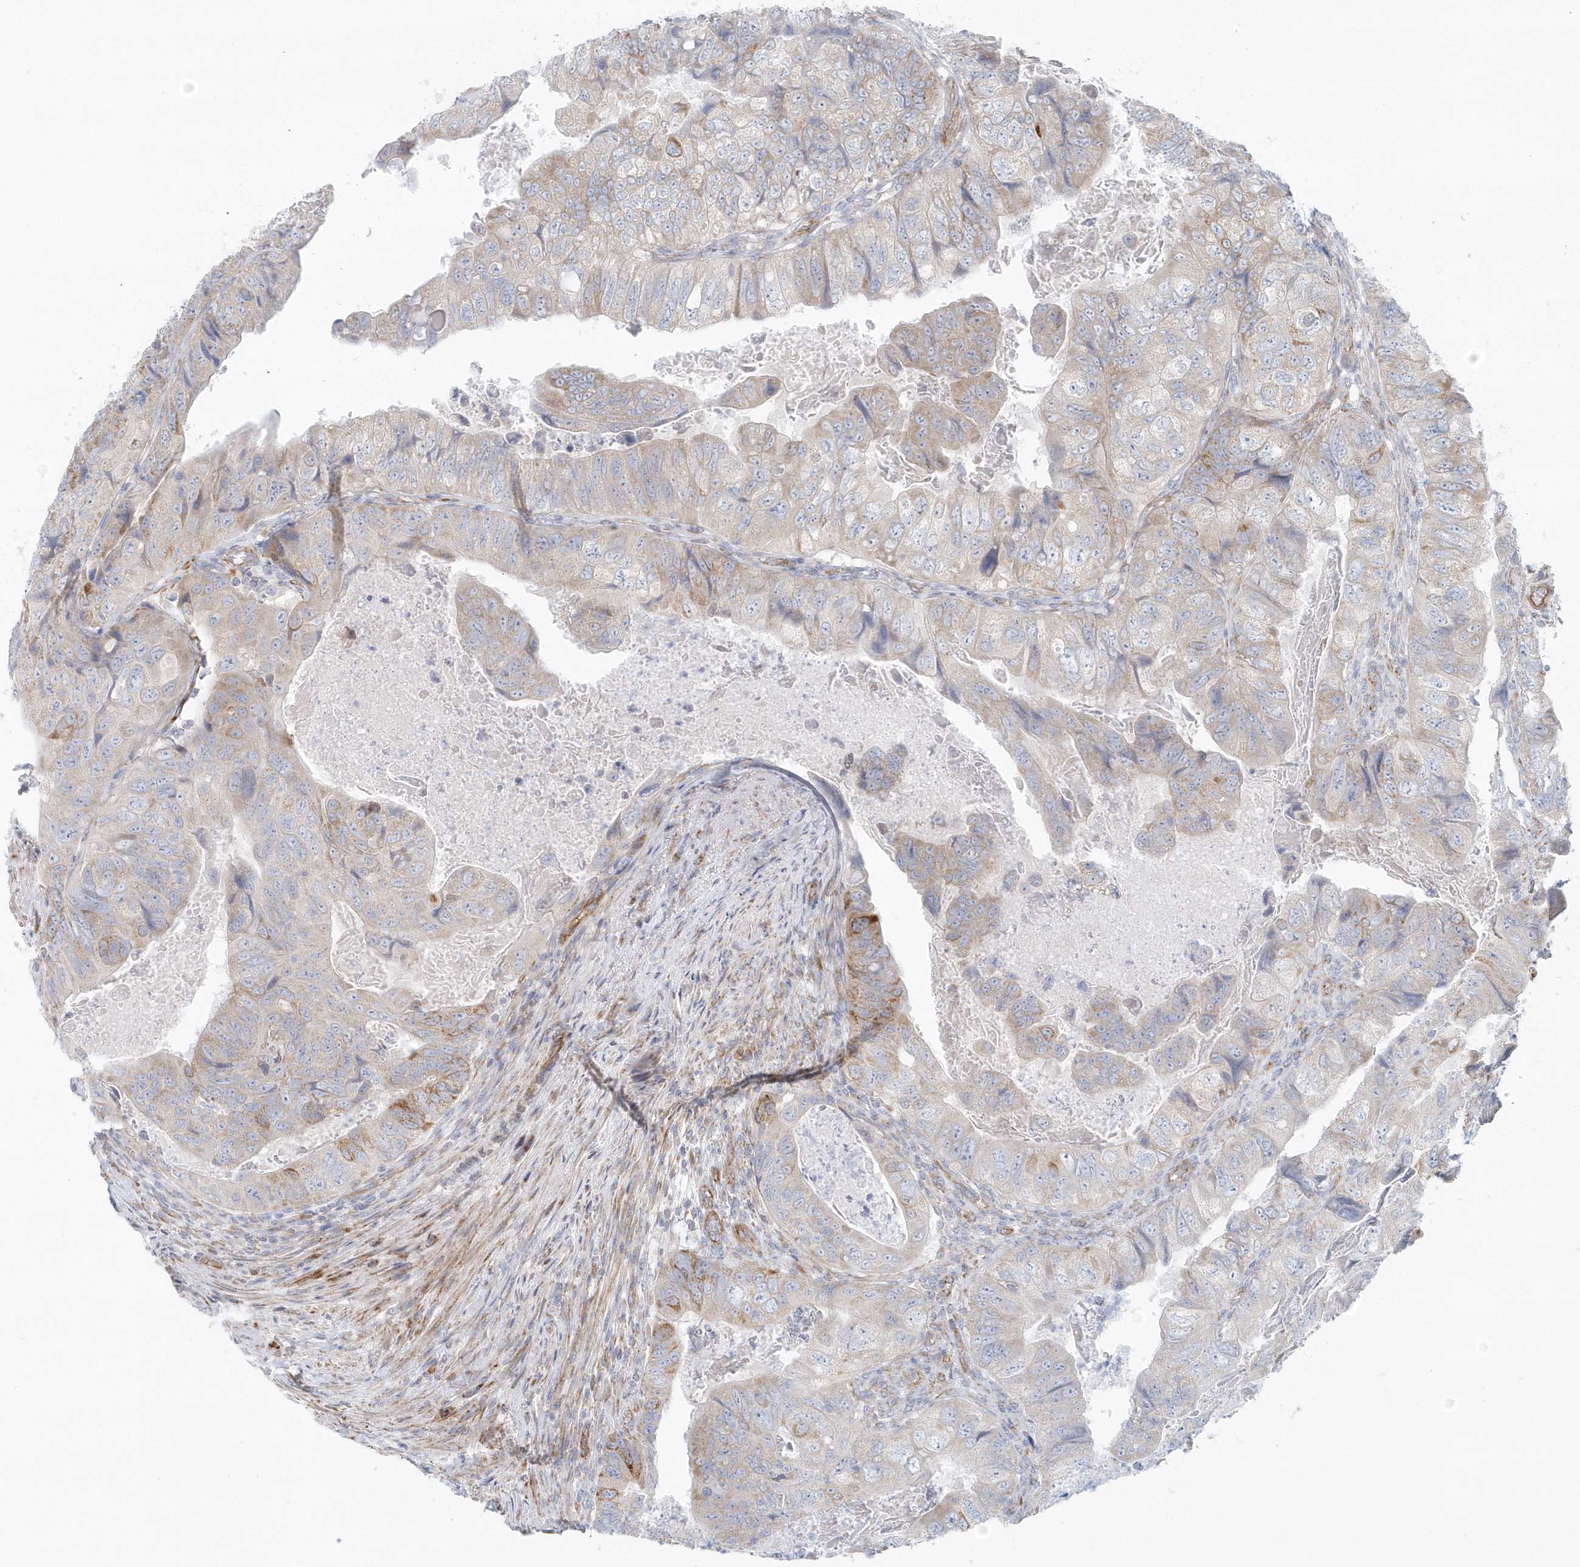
{"staining": {"intensity": "moderate", "quantity": "<25%", "location": "cytoplasmic/membranous"}, "tissue": "colorectal cancer", "cell_type": "Tumor cells", "image_type": "cancer", "snomed": [{"axis": "morphology", "description": "Adenocarcinoma, NOS"}, {"axis": "topography", "description": "Rectum"}], "caption": "An immunohistochemistry (IHC) photomicrograph of neoplastic tissue is shown. Protein staining in brown labels moderate cytoplasmic/membranous positivity in colorectal adenocarcinoma within tumor cells. The staining was performed using DAB to visualize the protein expression in brown, while the nuclei were stained in blue with hematoxylin (Magnification: 20x).", "gene": "GPR152", "patient": {"sex": "male", "age": 63}}